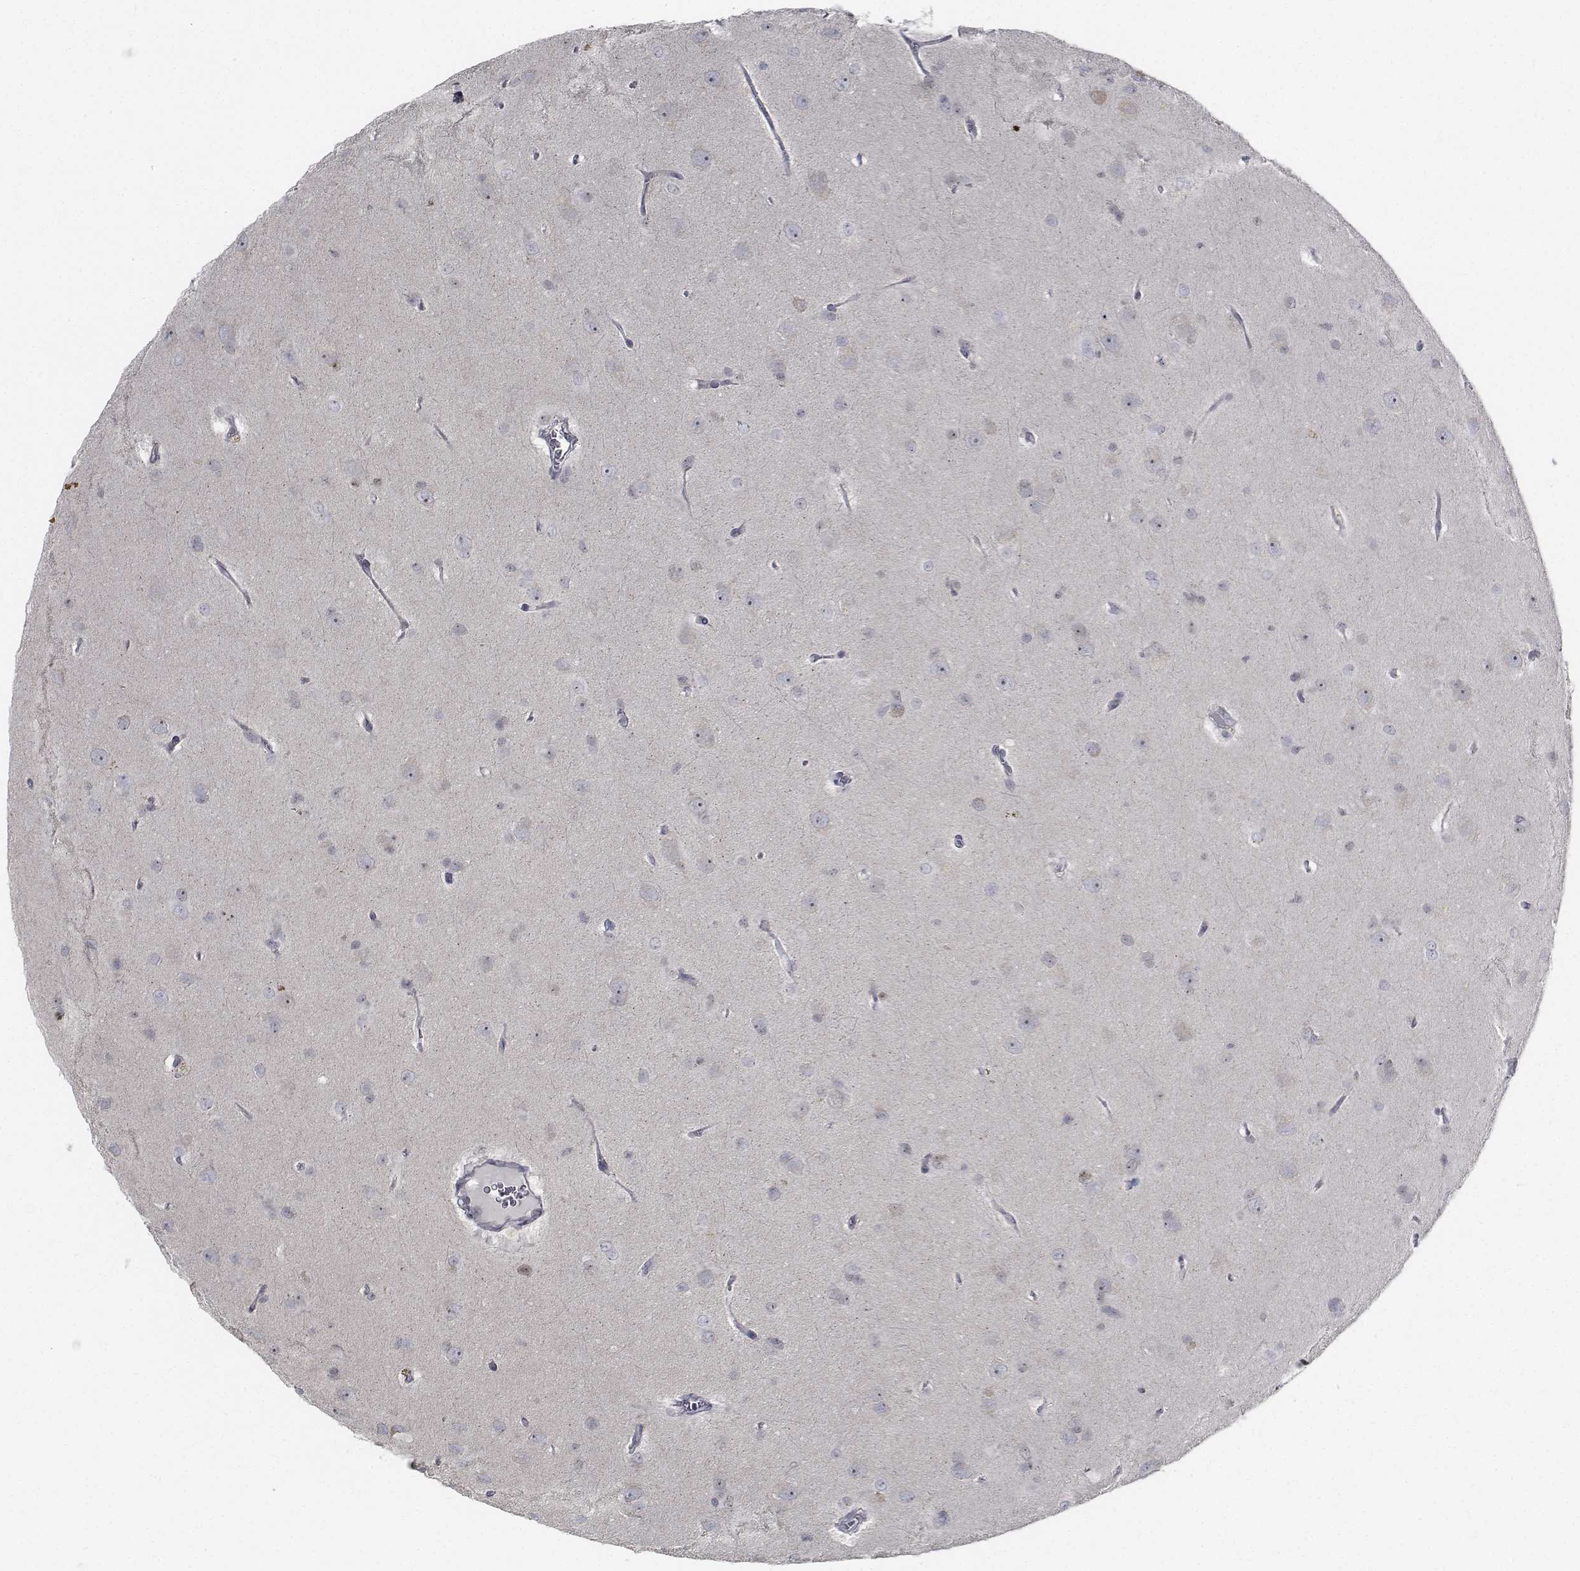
{"staining": {"intensity": "negative", "quantity": "none", "location": "none"}, "tissue": "glioma", "cell_type": "Tumor cells", "image_type": "cancer", "snomed": [{"axis": "morphology", "description": "Glioma, malignant, Low grade"}, {"axis": "topography", "description": "Brain"}], "caption": "Glioma was stained to show a protein in brown. There is no significant staining in tumor cells. Nuclei are stained in blue.", "gene": "NVL", "patient": {"sex": "male", "age": 58}}